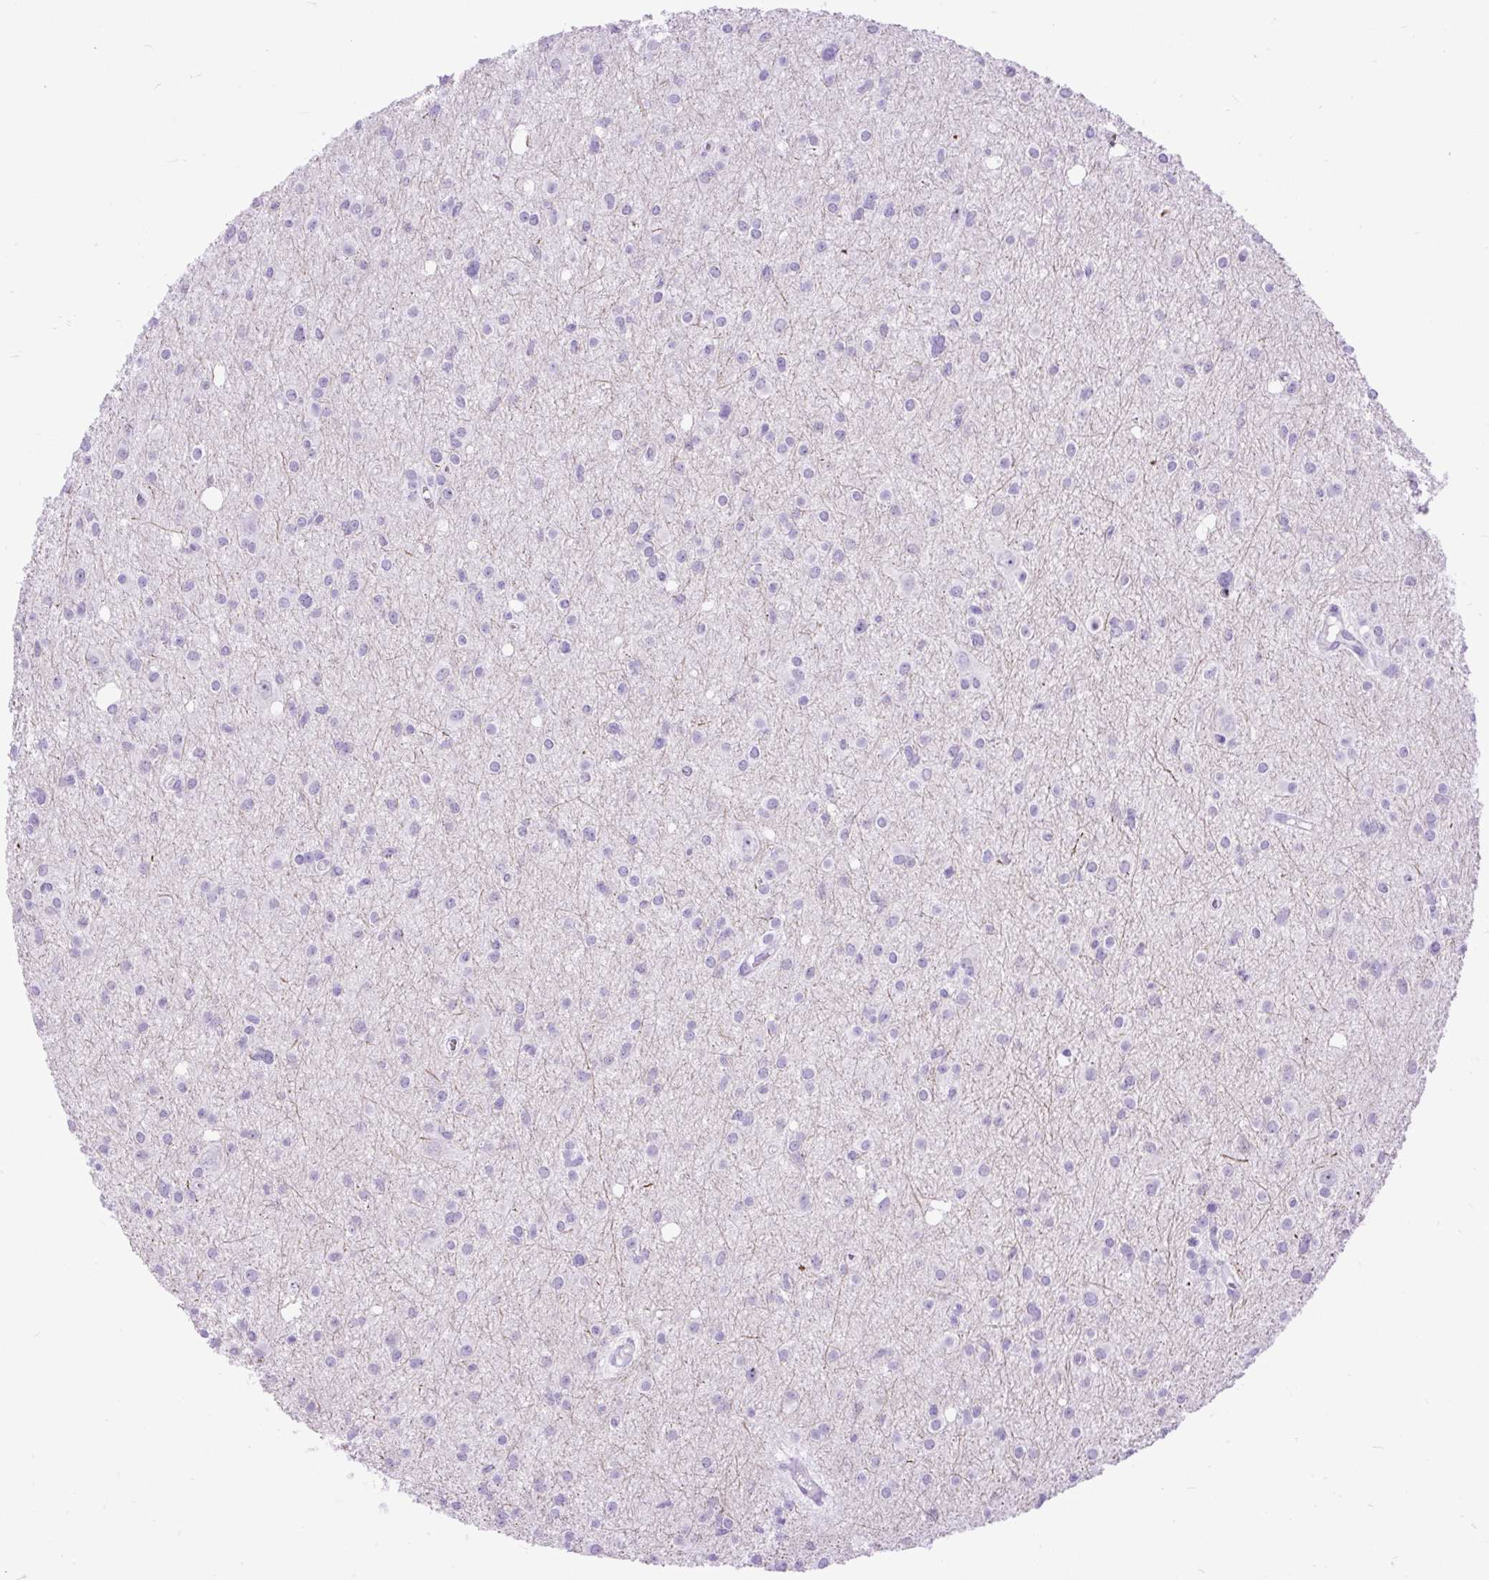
{"staining": {"intensity": "negative", "quantity": "none", "location": "none"}, "tissue": "glioma", "cell_type": "Tumor cells", "image_type": "cancer", "snomed": [{"axis": "morphology", "description": "Glioma, malignant, High grade"}, {"axis": "topography", "description": "Brain"}], "caption": "IHC of human glioma displays no staining in tumor cells.", "gene": "ZNF256", "patient": {"sex": "male", "age": 23}}